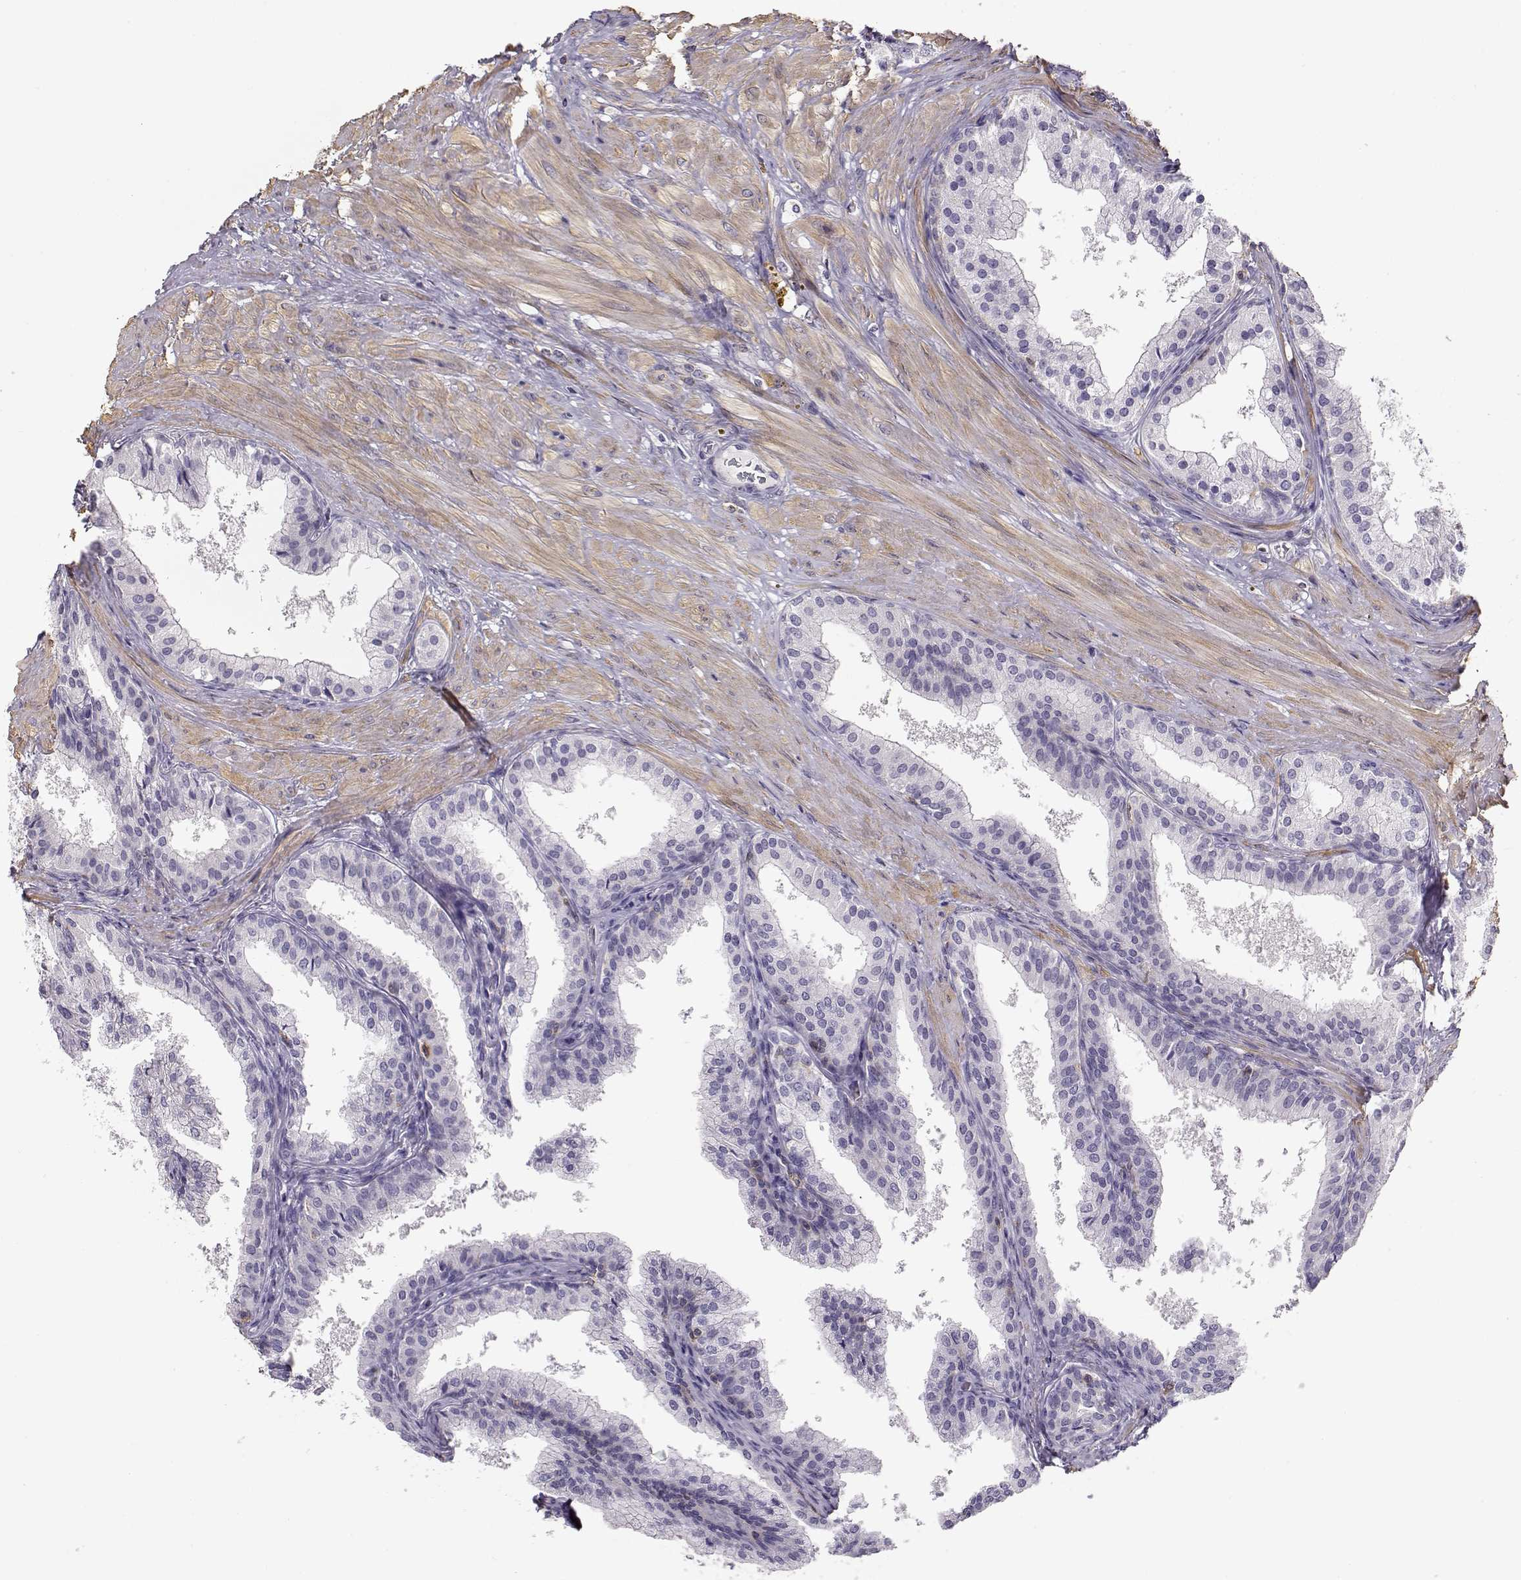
{"staining": {"intensity": "negative", "quantity": "none", "location": "none"}, "tissue": "prostate cancer", "cell_type": "Tumor cells", "image_type": "cancer", "snomed": [{"axis": "morphology", "description": "Adenocarcinoma, Low grade"}, {"axis": "topography", "description": "Prostate"}], "caption": "Human adenocarcinoma (low-grade) (prostate) stained for a protein using immunohistochemistry (IHC) demonstrates no expression in tumor cells.", "gene": "DAPL1", "patient": {"sex": "male", "age": 56}}